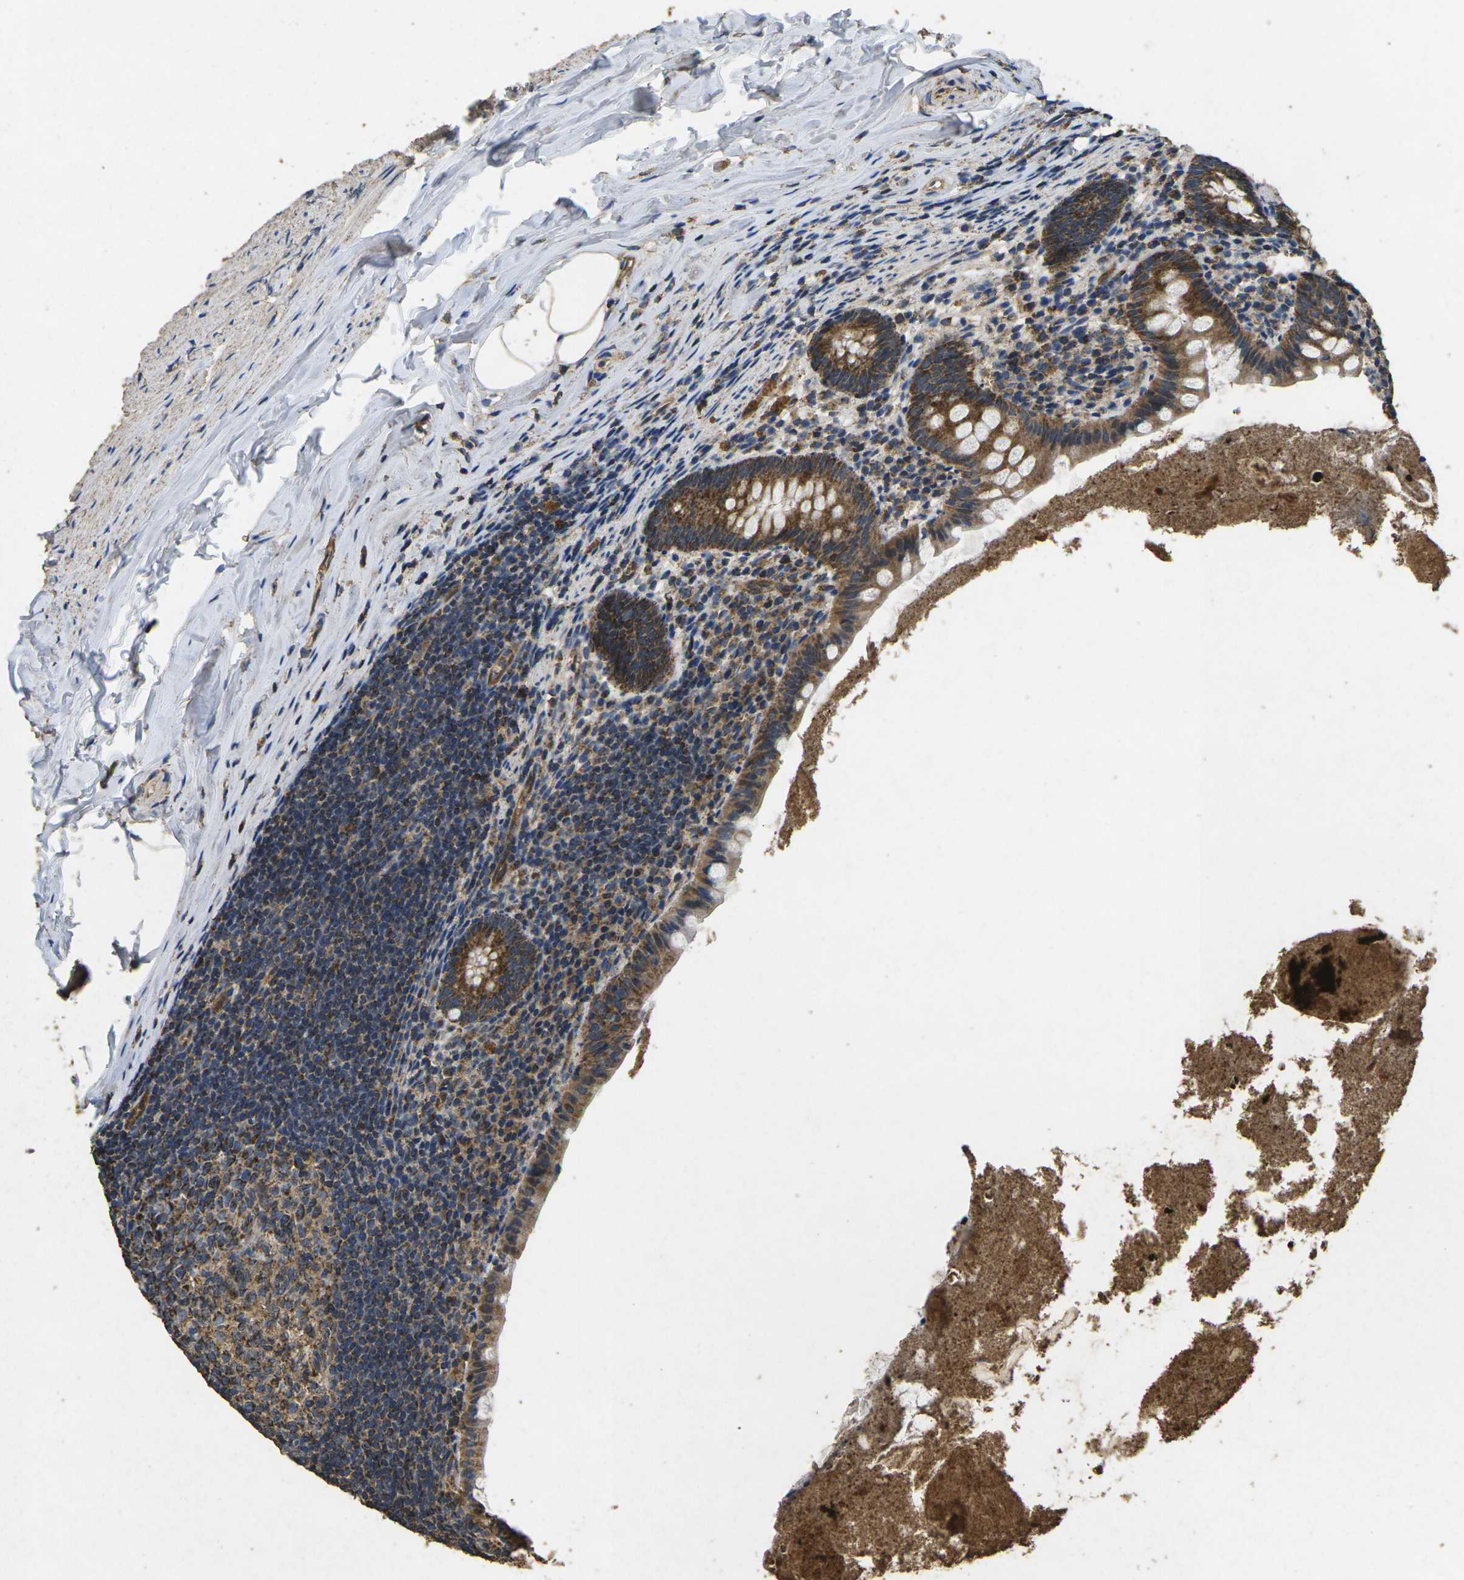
{"staining": {"intensity": "moderate", "quantity": ">75%", "location": "cytoplasmic/membranous"}, "tissue": "appendix", "cell_type": "Glandular cells", "image_type": "normal", "snomed": [{"axis": "morphology", "description": "Normal tissue, NOS"}, {"axis": "topography", "description": "Appendix"}], "caption": "Glandular cells demonstrate medium levels of moderate cytoplasmic/membranous positivity in about >75% of cells in unremarkable appendix. The protein of interest is shown in brown color, while the nuclei are stained blue.", "gene": "MAPK11", "patient": {"sex": "male", "age": 52}}